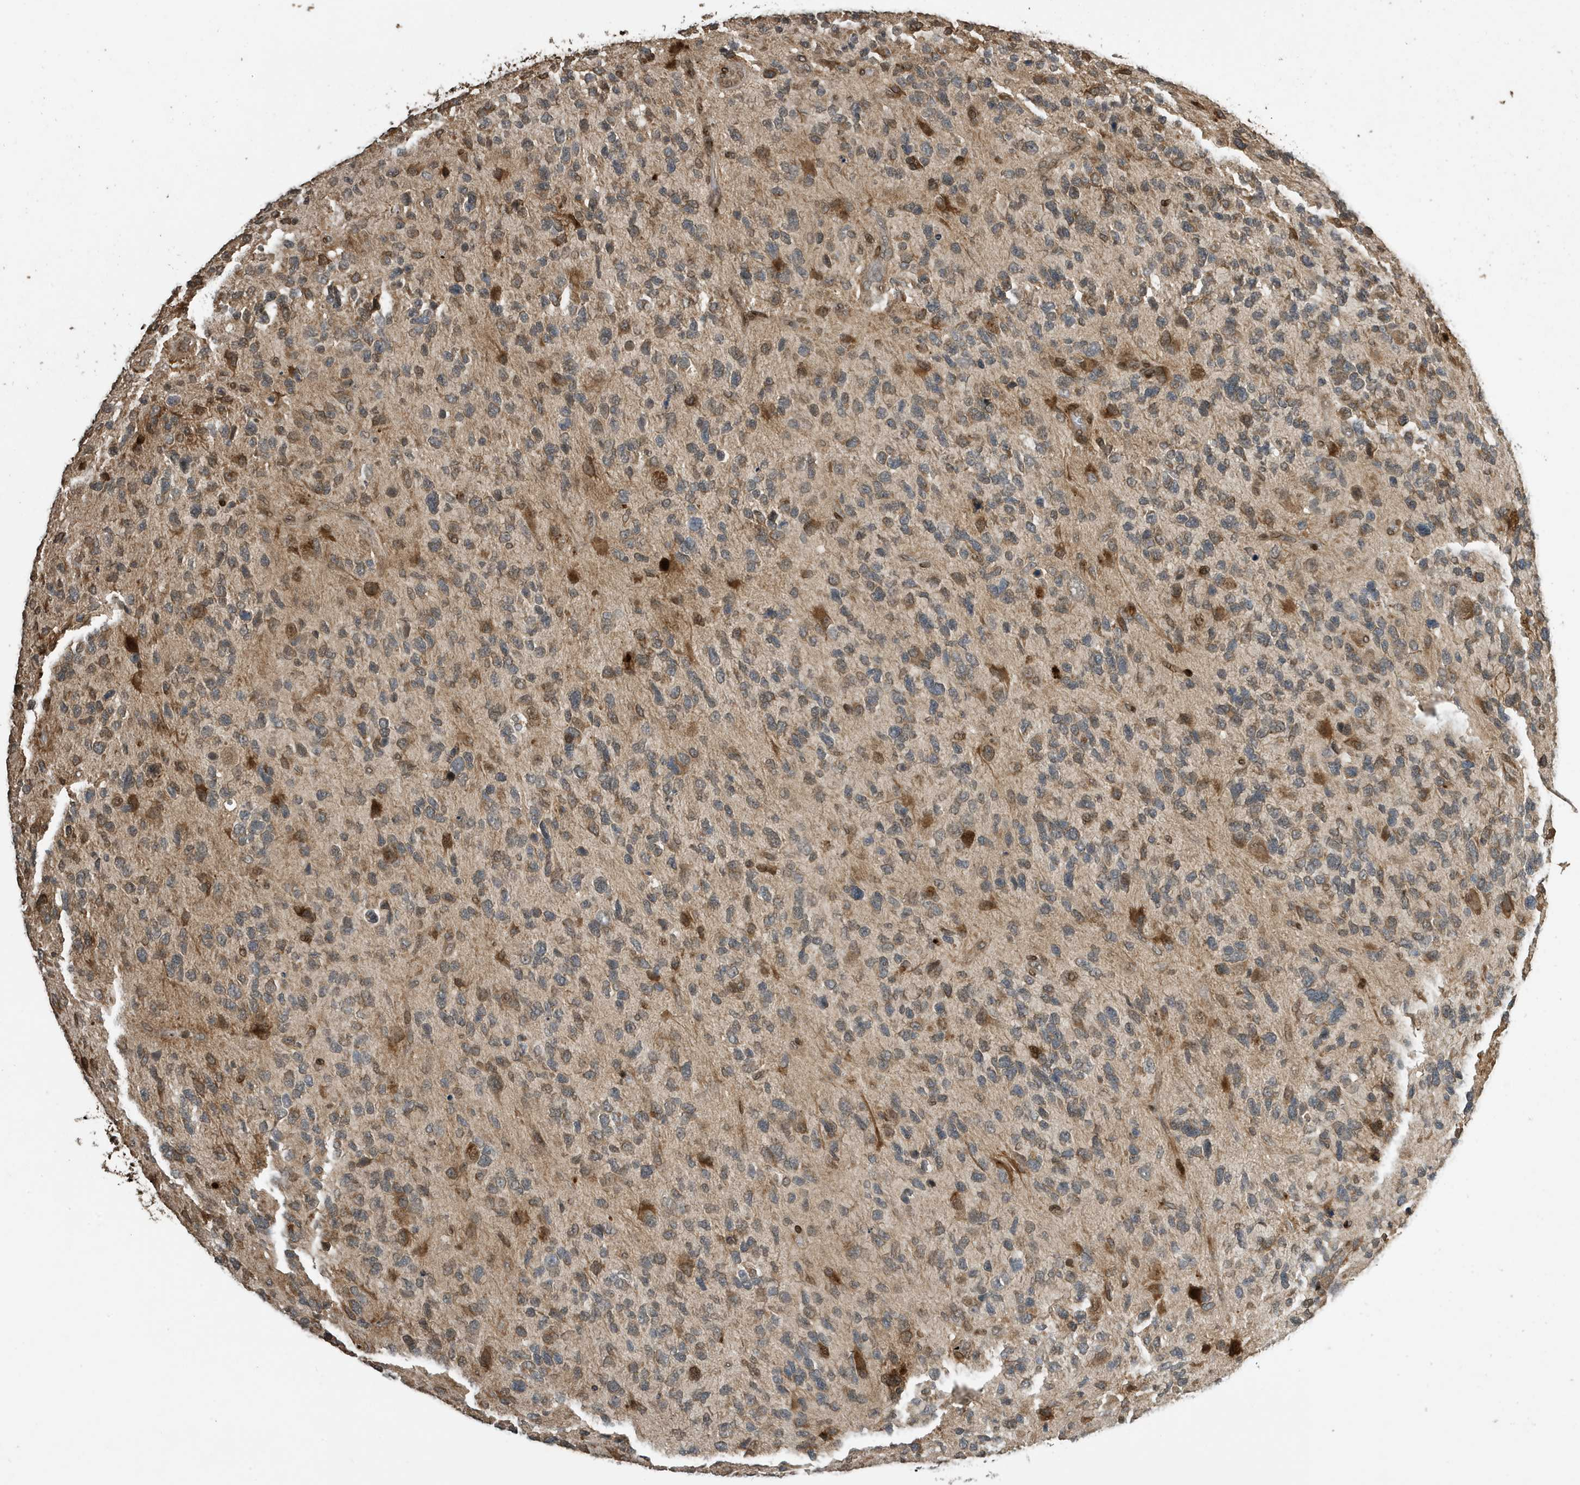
{"staining": {"intensity": "moderate", "quantity": "<25%", "location": "nuclear"}, "tissue": "glioma", "cell_type": "Tumor cells", "image_type": "cancer", "snomed": [{"axis": "morphology", "description": "Glioma, malignant, High grade"}, {"axis": "topography", "description": "Brain"}], "caption": "Brown immunohistochemical staining in glioma demonstrates moderate nuclear staining in about <25% of tumor cells.", "gene": "DUSP18", "patient": {"sex": "female", "age": 58}}